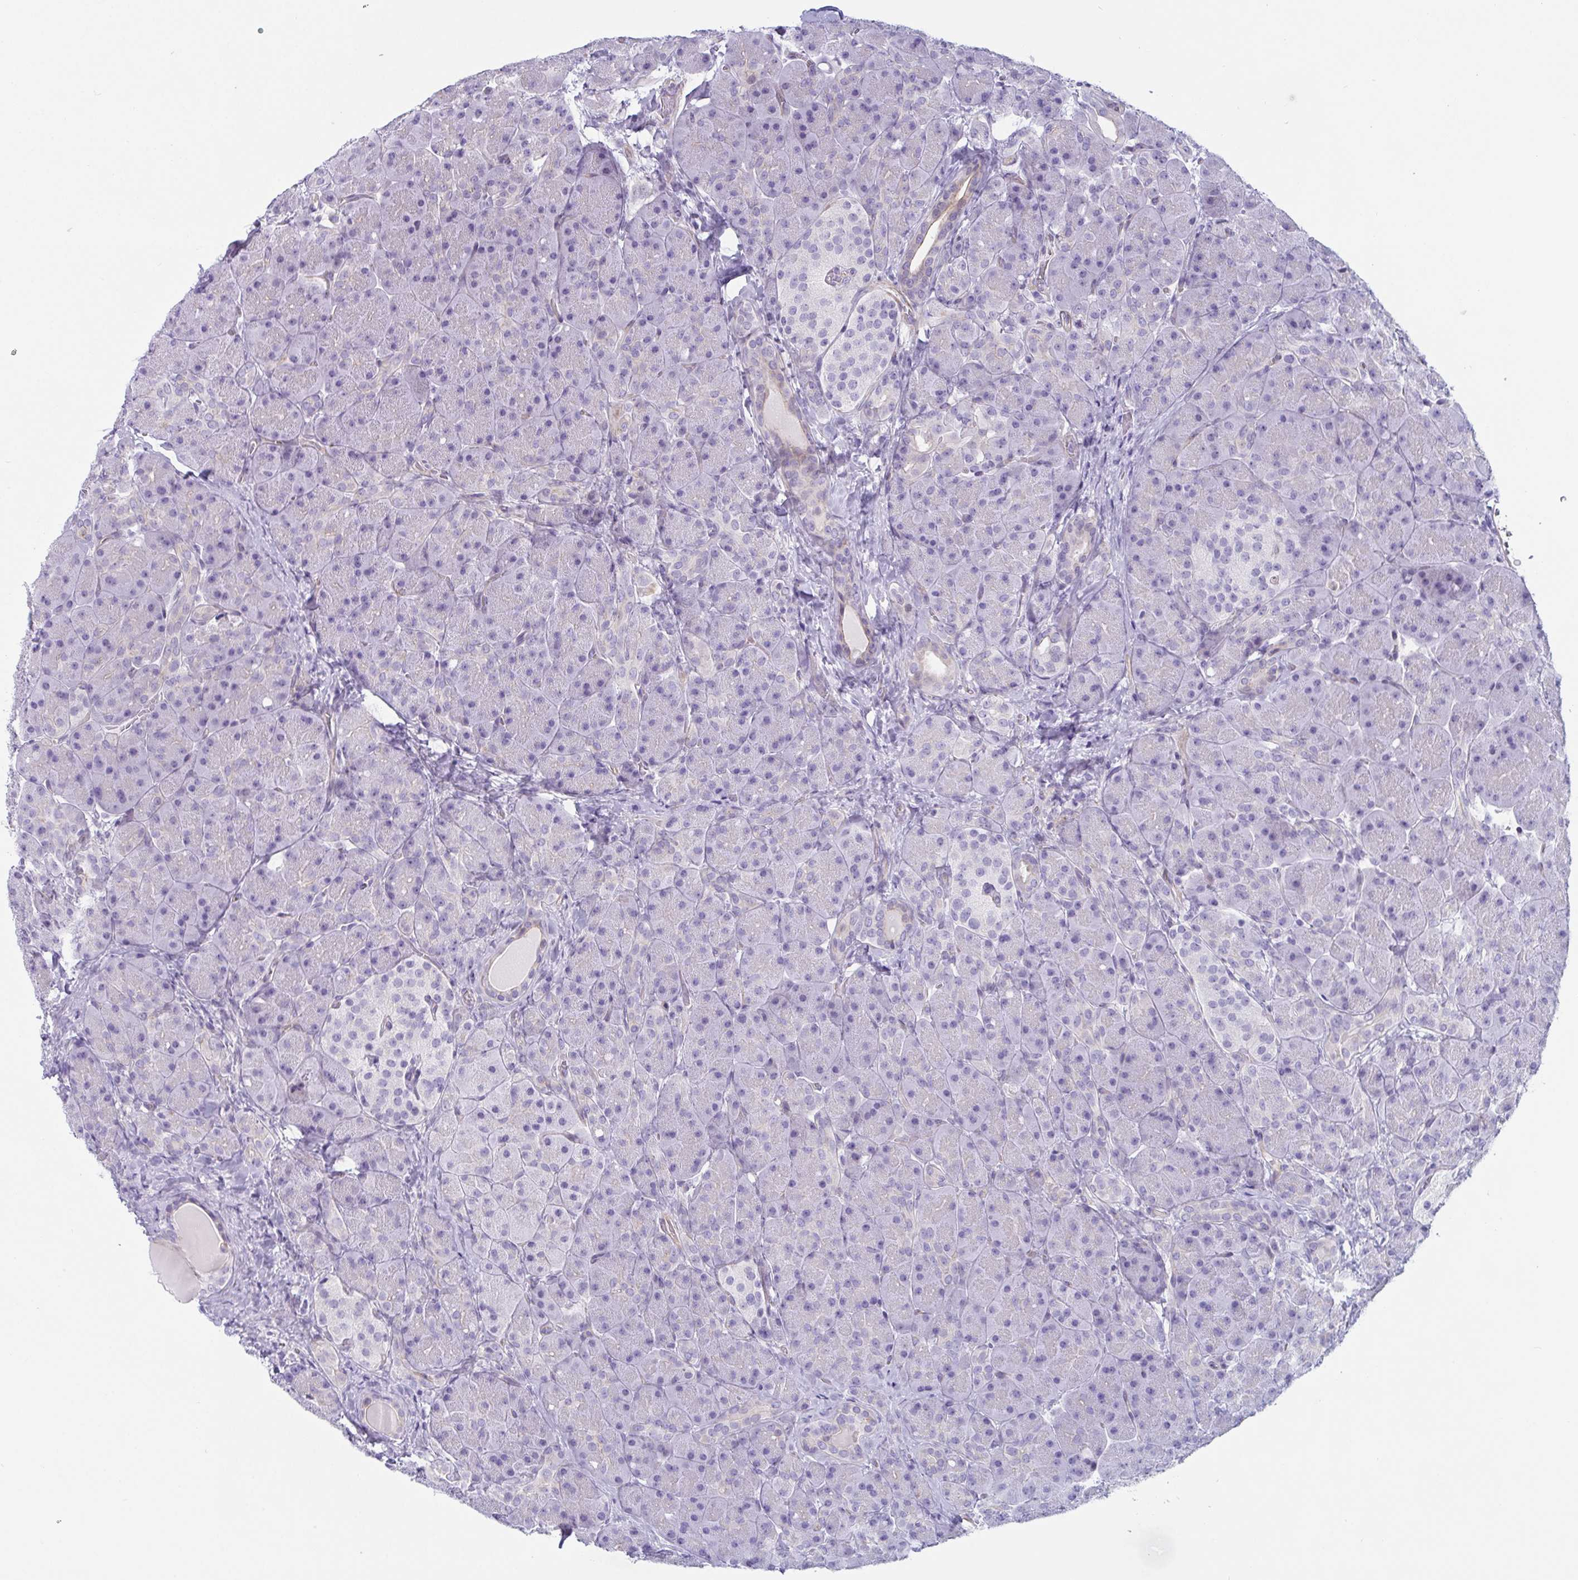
{"staining": {"intensity": "negative", "quantity": "none", "location": "none"}, "tissue": "pancreas", "cell_type": "Exocrine glandular cells", "image_type": "normal", "snomed": [{"axis": "morphology", "description": "Normal tissue, NOS"}, {"axis": "topography", "description": "Pancreas"}], "caption": "Immunohistochemical staining of normal human pancreas shows no significant positivity in exocrine glandular cells. (Stains: DAB immunohistochemistry with hematoxylin counter stain, Microscopy: brightfield microscopy at high magnification).", "gene": "OR5P3", "patient": {"sex": "male", "age": 55}}